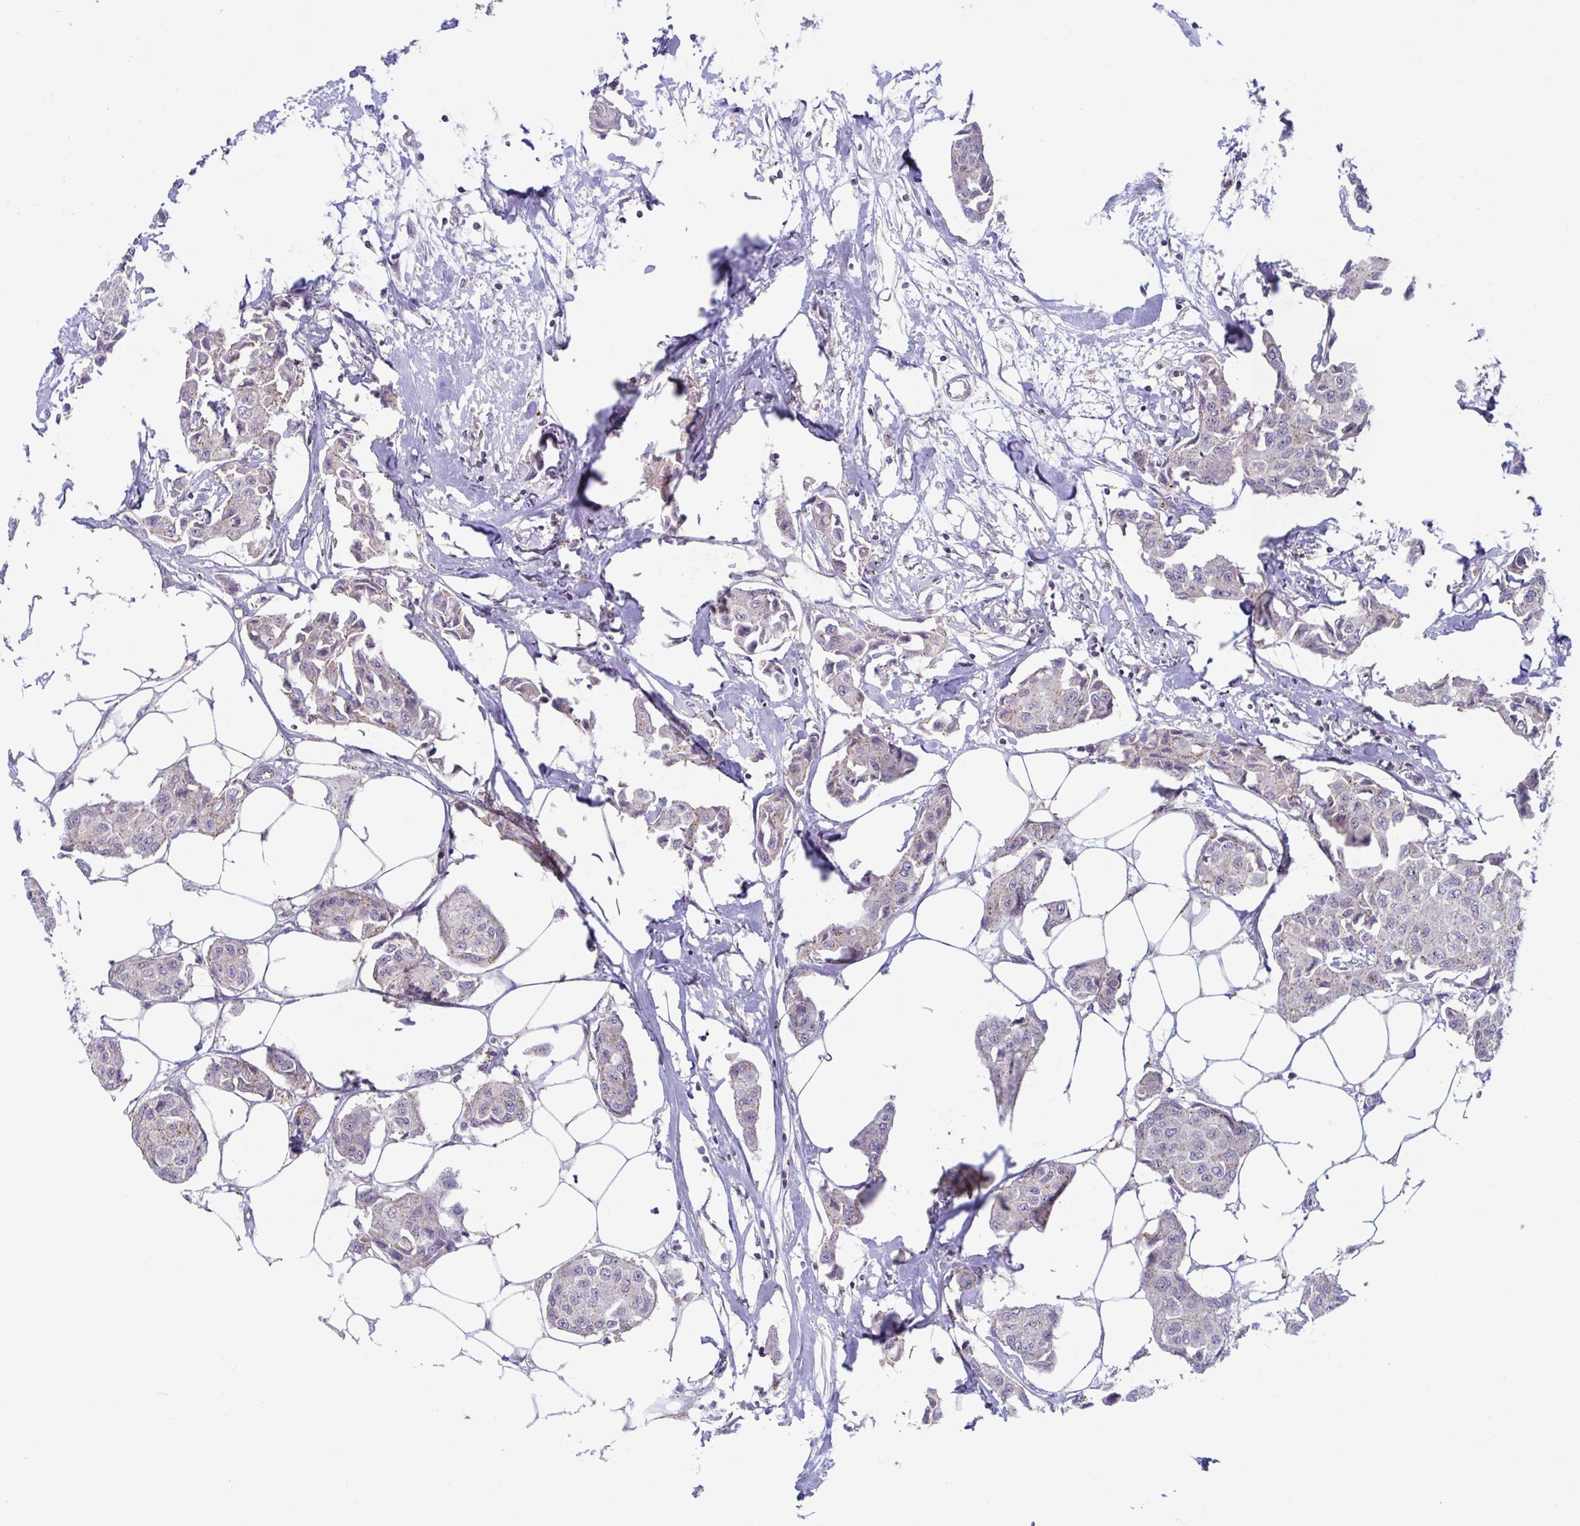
{"staining": {"intensity": "weak", "quantity": "25%-75%", "location": "cytoplasmic/membranous"}, "tissue": "breast cancer", "cell_type": "Tumor cells", "image_type": "cancer", "snomed": [{"axis": "morphology", "description": "Duct carcinoma"}, {"axis": "topography", "description": "Breast"}, {"axis": "topography", "description": "Lymph node"}], "caption": "Immunohistochemical staining of human breast cancer reveals weak cytoplasmic/membranous protein positivity in approximately 25%-75% of tumor cells.", "gene": "IST1", "patient": {"sex": "female", "age": 80}}